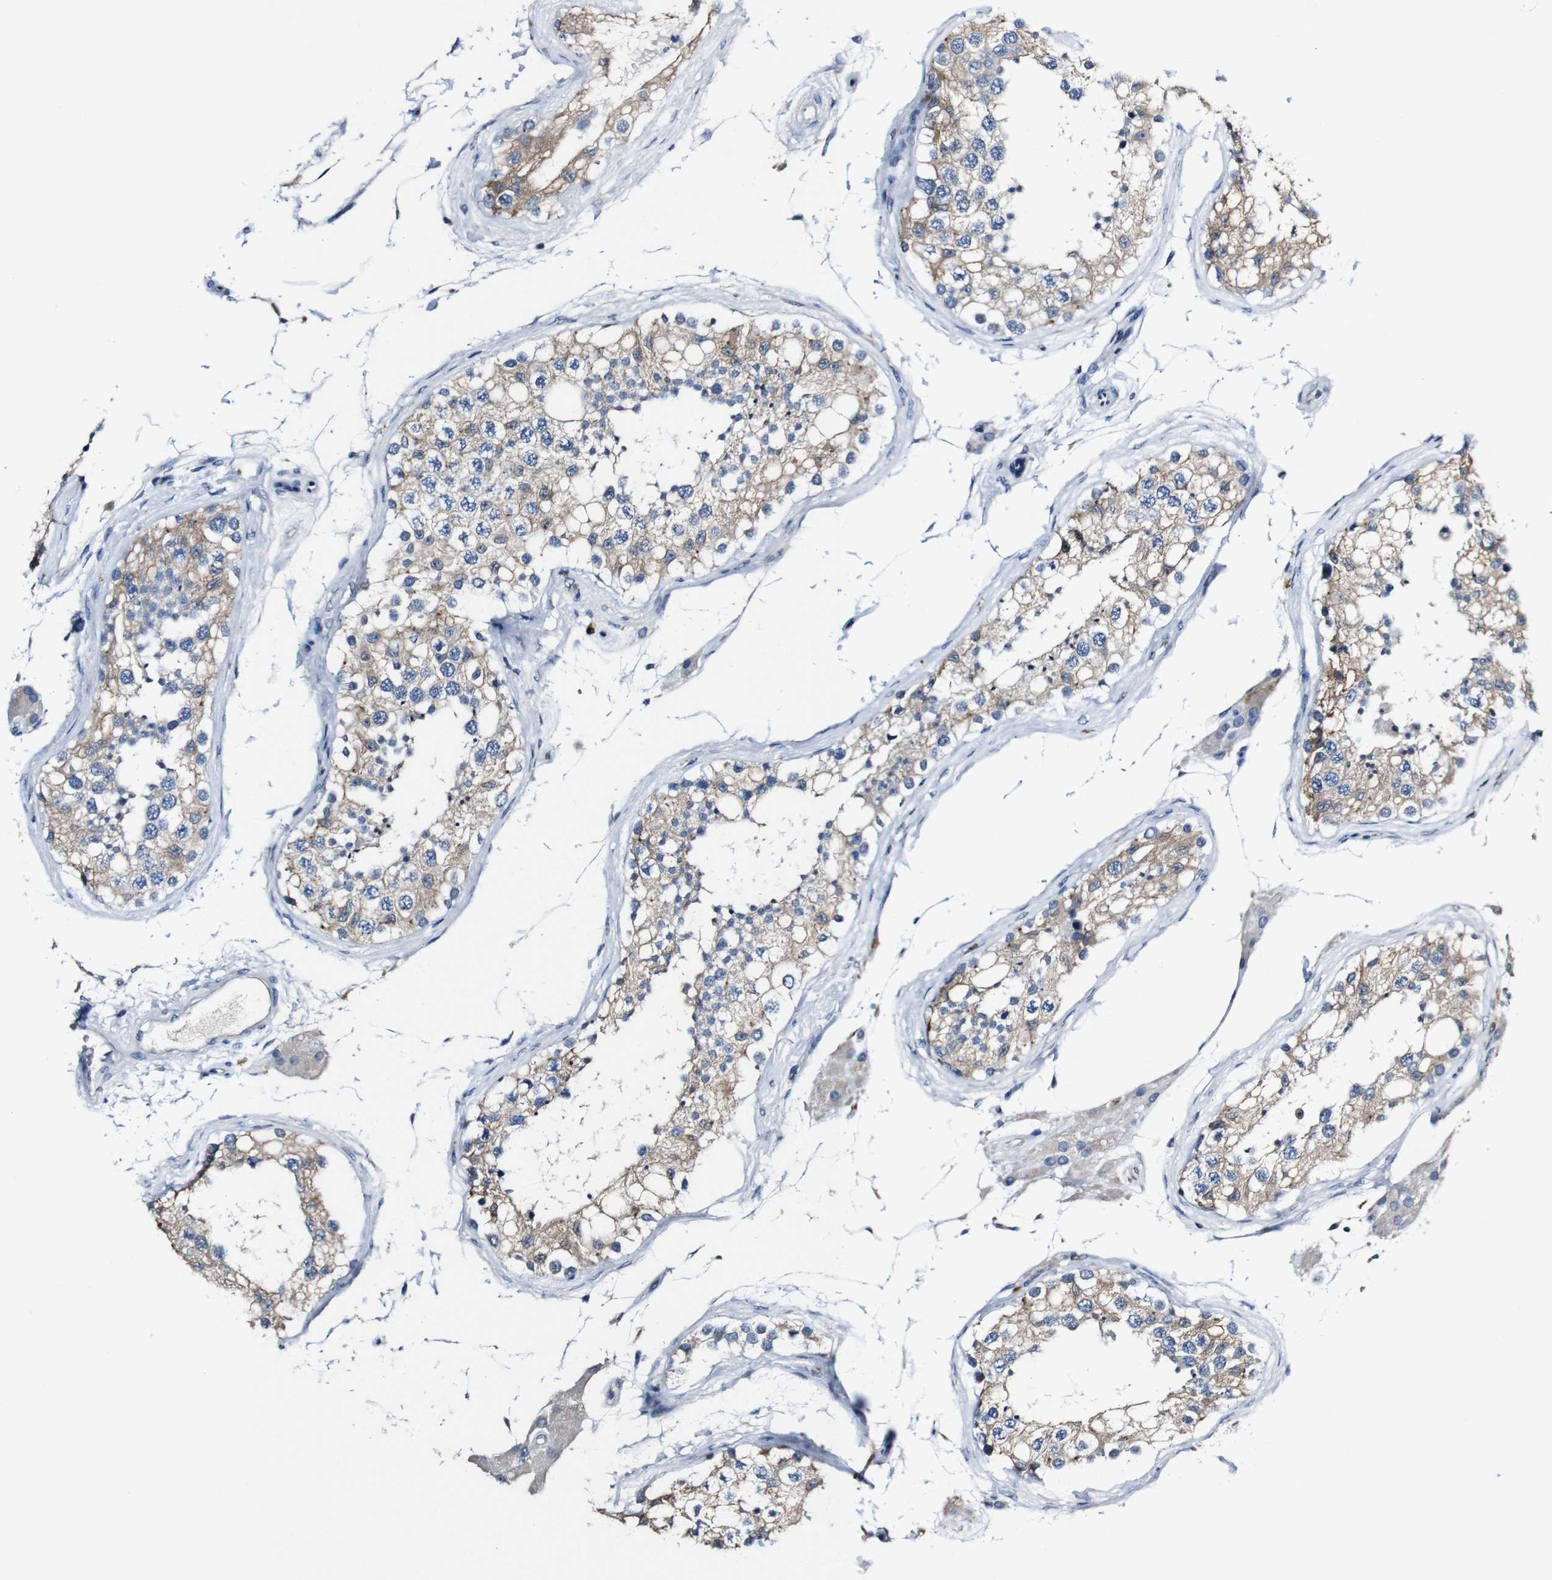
{"staining": {"intensity": "weak", "quantity": "25%-75%", "location": "cytoplasmic/membranous"}, "tissue": "testis", "cell_type": "Cells in seminiferous ducts", "image_type": "normal", "snomed": [{"axis": "morphology", "description": "Normal tissue, NOS"}, {"axis": "topography", "description": "Testis"}], "caption": "This image exhibits immunohistochemistry (IHC) staining of unremarkable human testis, with low weak cytoplasmic/membranous staining in about 25%-75% of cells in seminiferous ducts.", "gene": "GRAMD1A", "patient": {"sex": "male", "age": 68}}